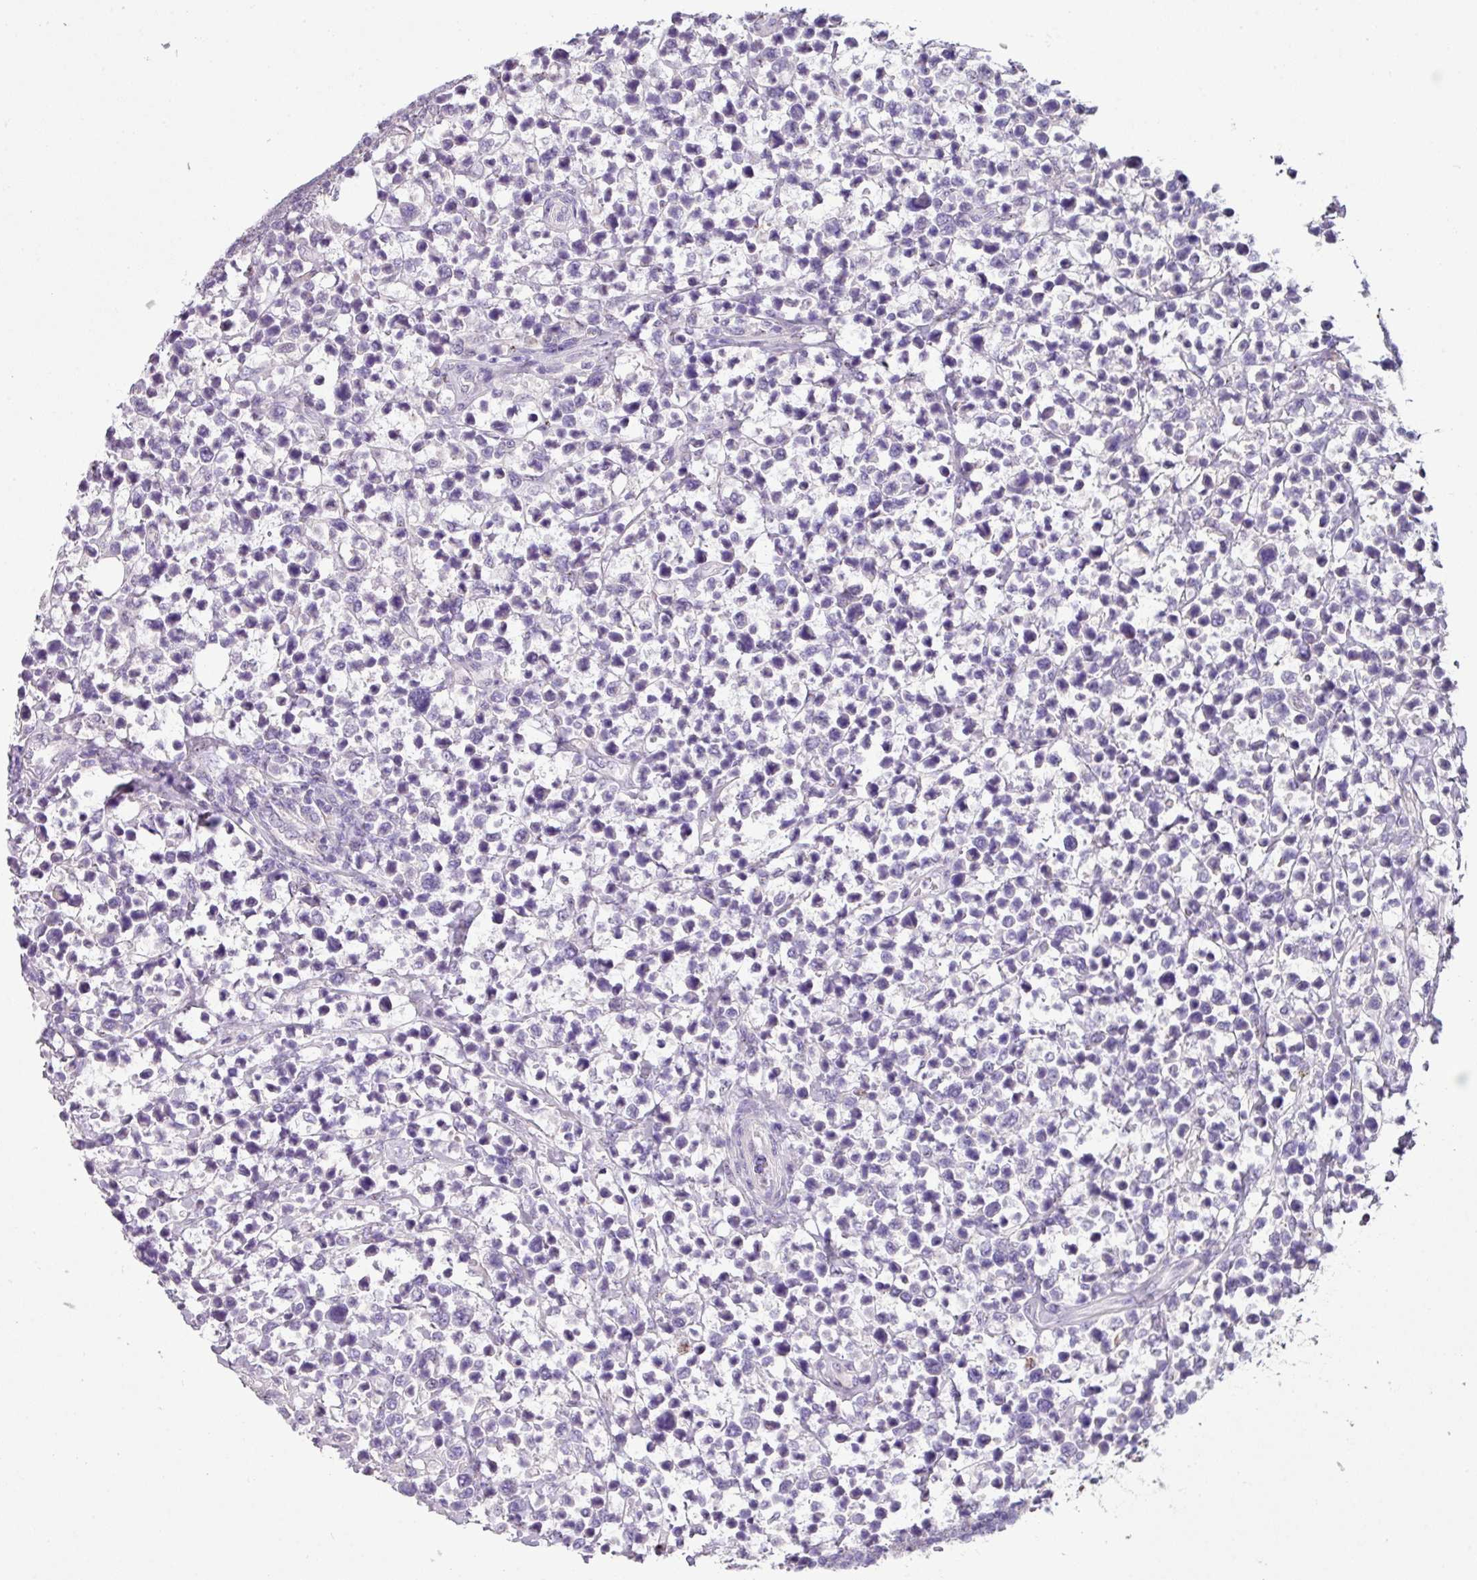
{"staining": {"intensity": "negative", "quantity": "none", "location": "none"}, "tissue": "lymphoma", "cell_type": "Tumor cells", "image_type": "cancer", "snomed": [{"axis": "morphology", "description": "Malignant lymphoma, non-Hodgkin's type, Low grade"}, {"axis": "topography", "description": "Lymph node"}], "caption": "The photomicrograph reveals no significant positivity in tumor cells of low-grade malignant lymphoma, non-Hodgkin's type.", "gene": "LRRC9", "patient": {"sex": "male", "age": 60}}